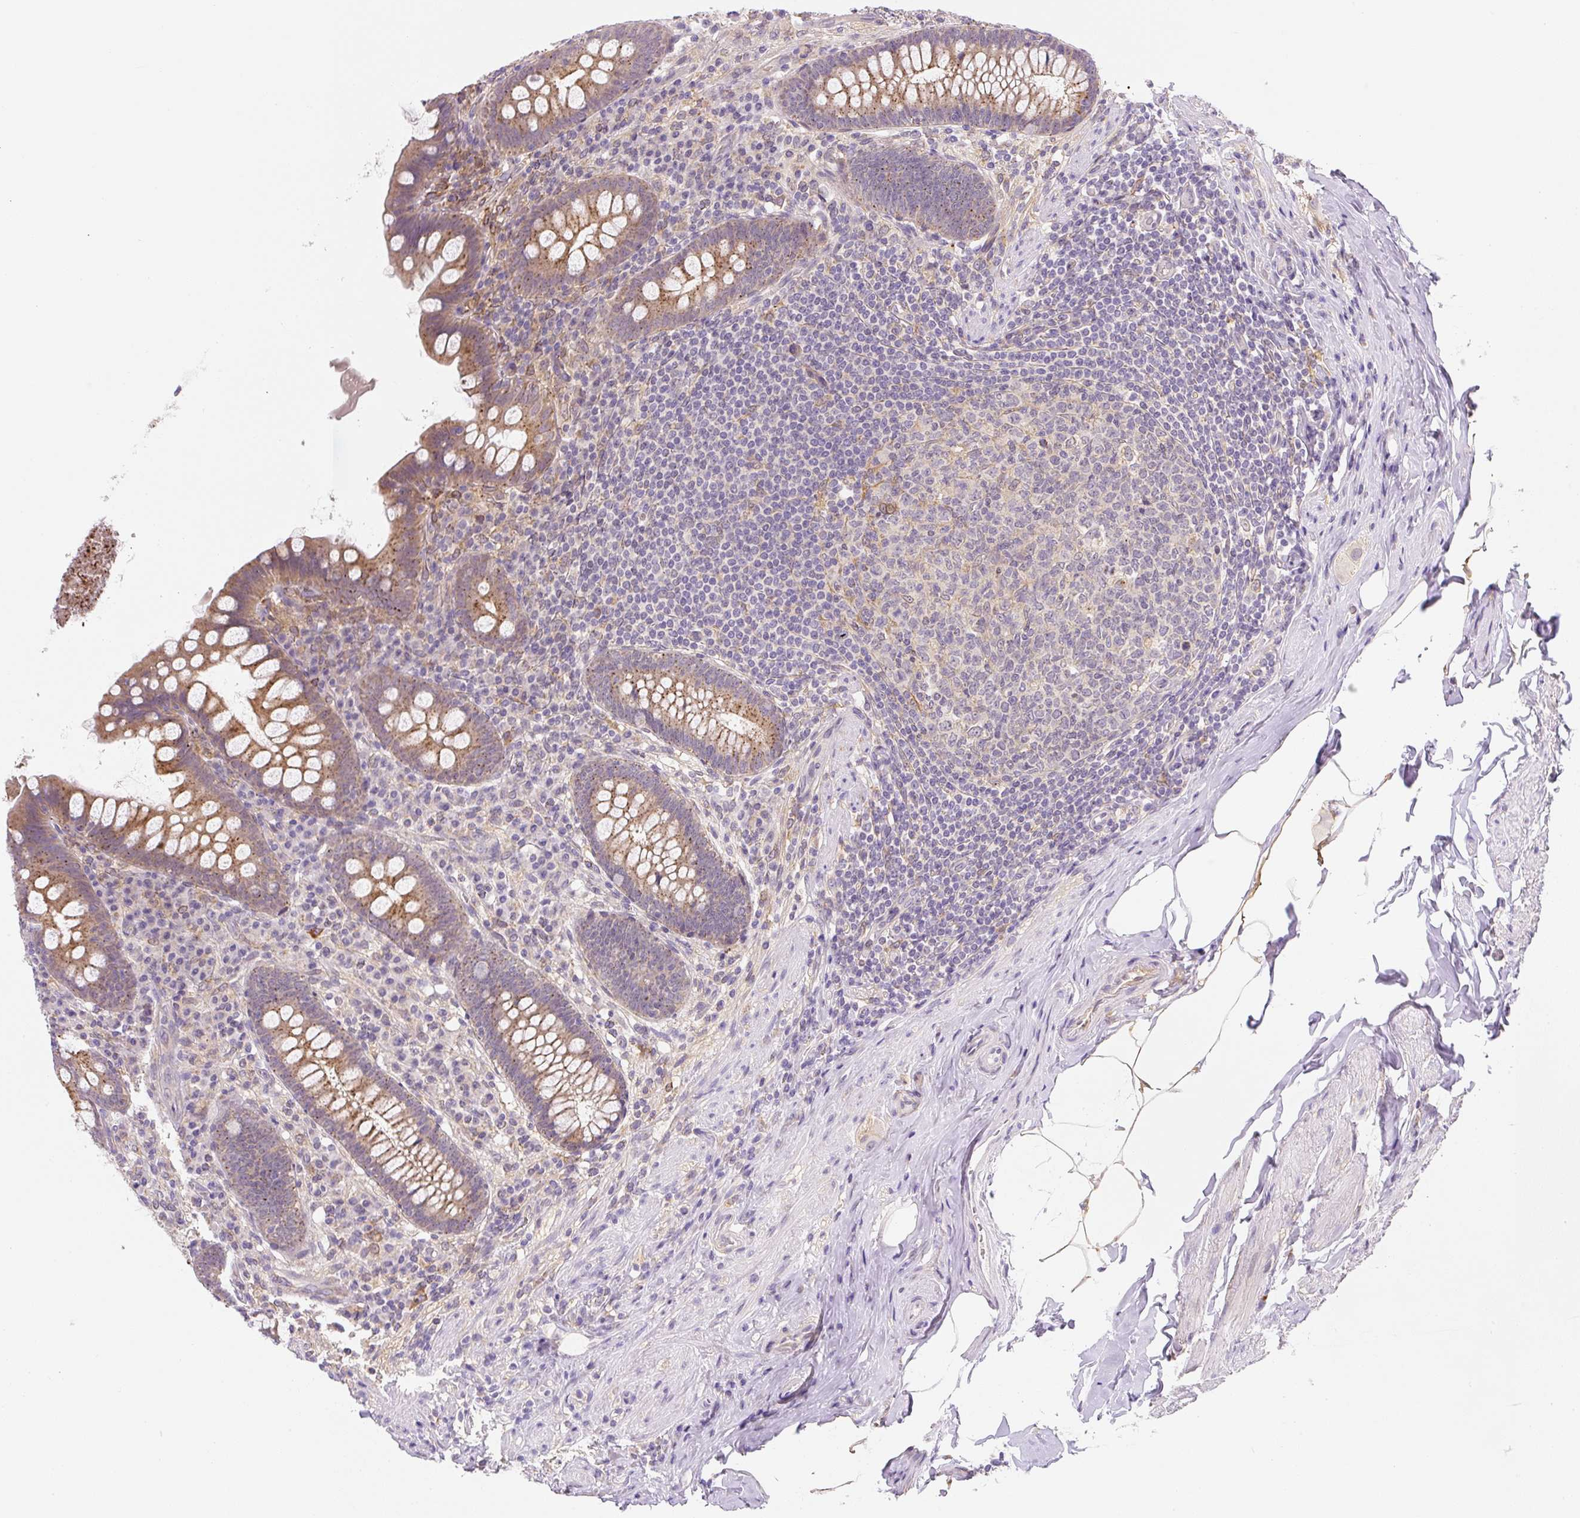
{"staining": {"intensity": "moderate", "quantity": ">75%", "location": "cytoplasmic/membranous"}, "tissue": "appendix", "cell_type": "Glandular cells", "image_type": "normal", "snomed": [{"axis": "morphology", "description": "Normal tissue, NOS"}, {"axis": "topography", "description": "Appendix"}], "caption": "This histopathology image displays immunohistochemistry (IHC) staining of normal appendix, with medium moderate cytoplasmic/membranous staining in about >75% of glandular cells.", "gene": "PLA2G4A", "patient": {"sex": "male", "age": 71}}